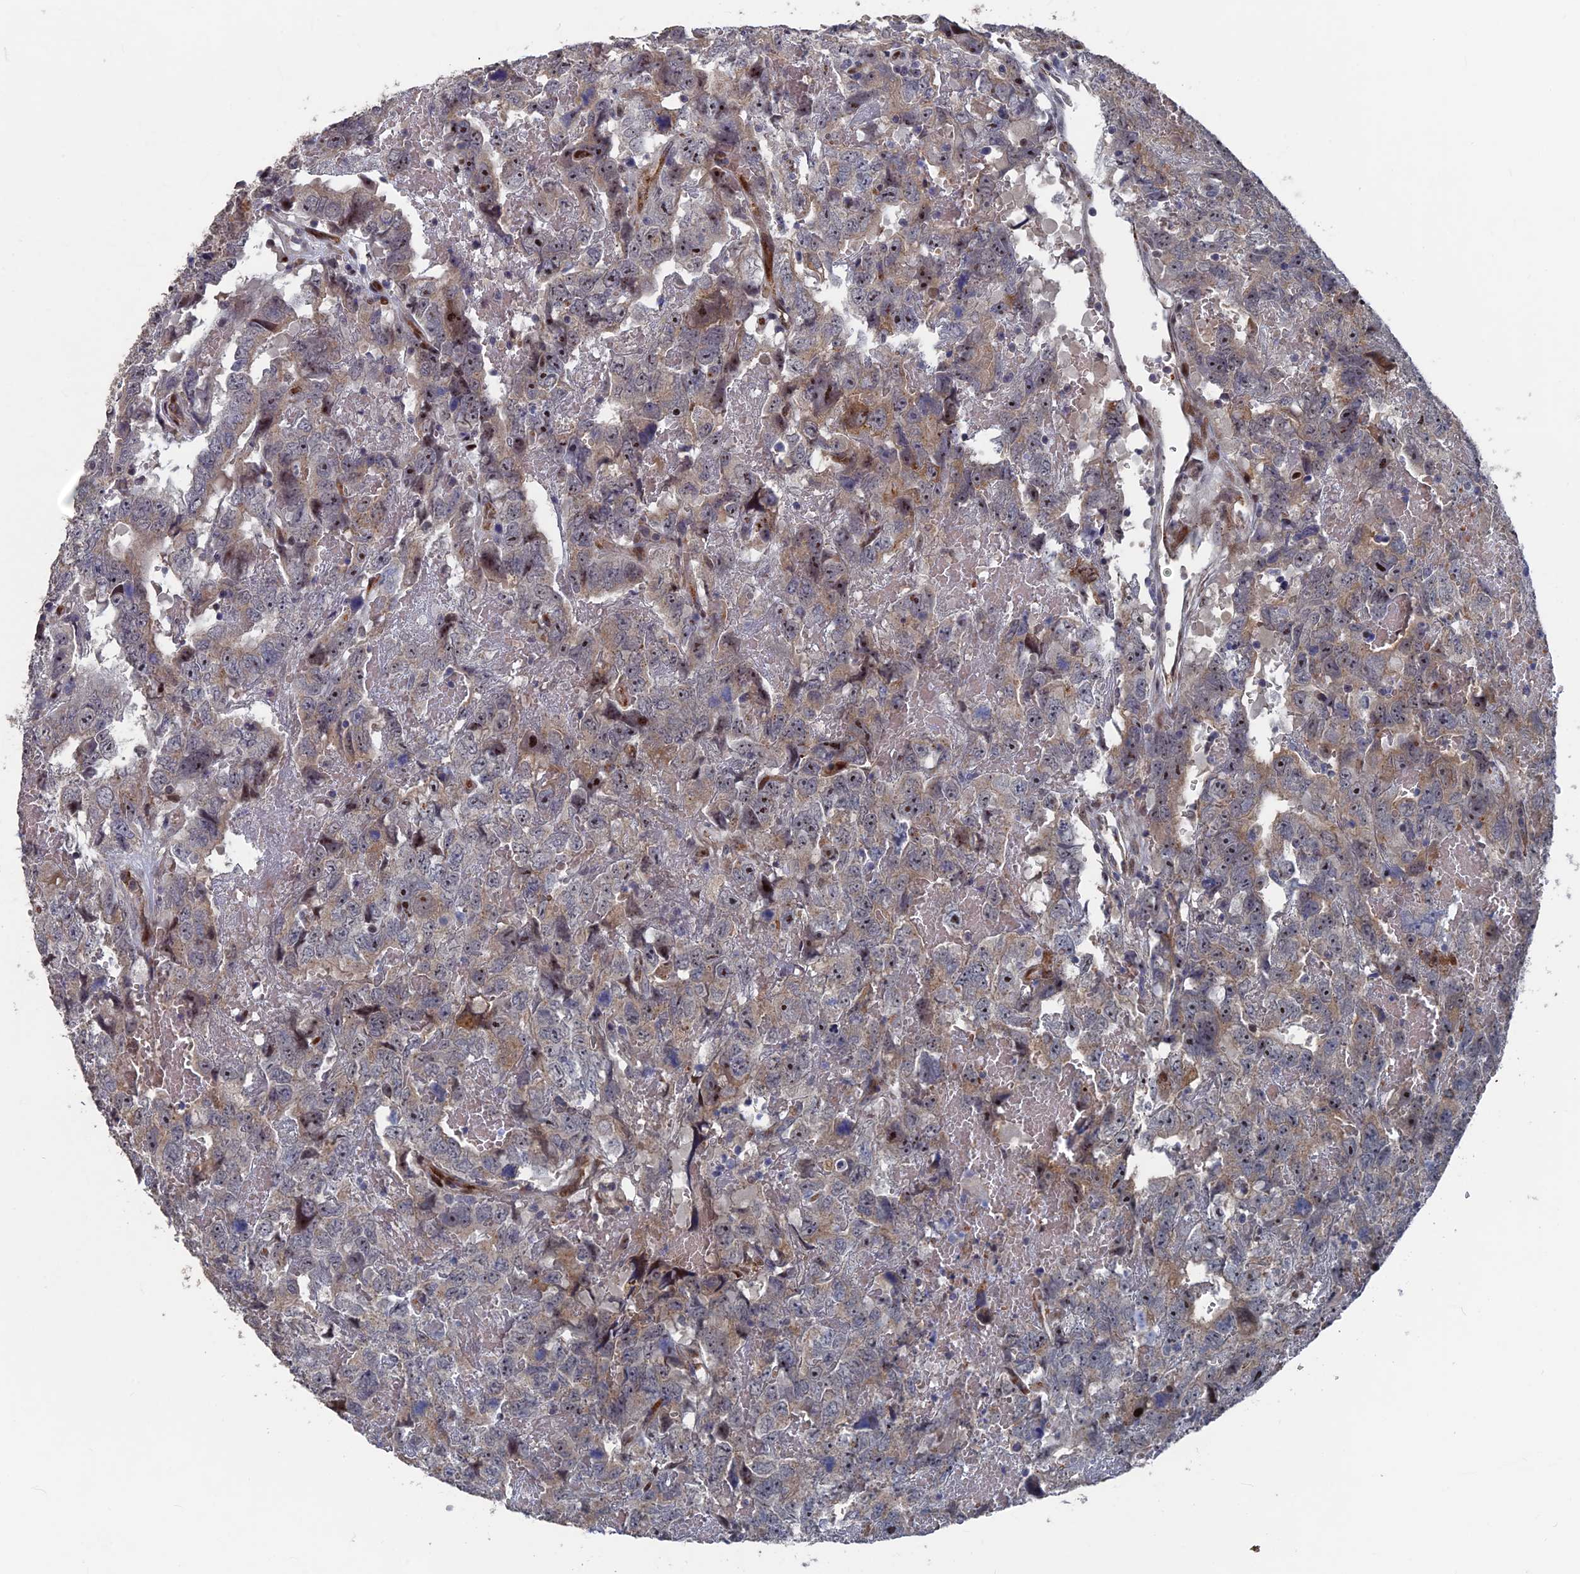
{"staining": {"intensity": "strong", "quantity": "<25%", "location": "cytoplasmic/membranous,nuclear"}, "tissue": "testis cancer", "cell_type": "Tumor cells", "image_type": "cancer", "snomed": [{"axis": "morphology", "description": "Carcinoma, Embryonal, NOS"}, {"axis": "topography", "description": "Testis"}], "caption": "Immunohistochemical staining of human testis embryonal carcinoma demonstrates strong cytoplasmic/membranous and nuclear protein positivity in approximately <25% of tumor cells.", "gene": "SH3D21", "patient": {"sex": "male", "age": 45}}